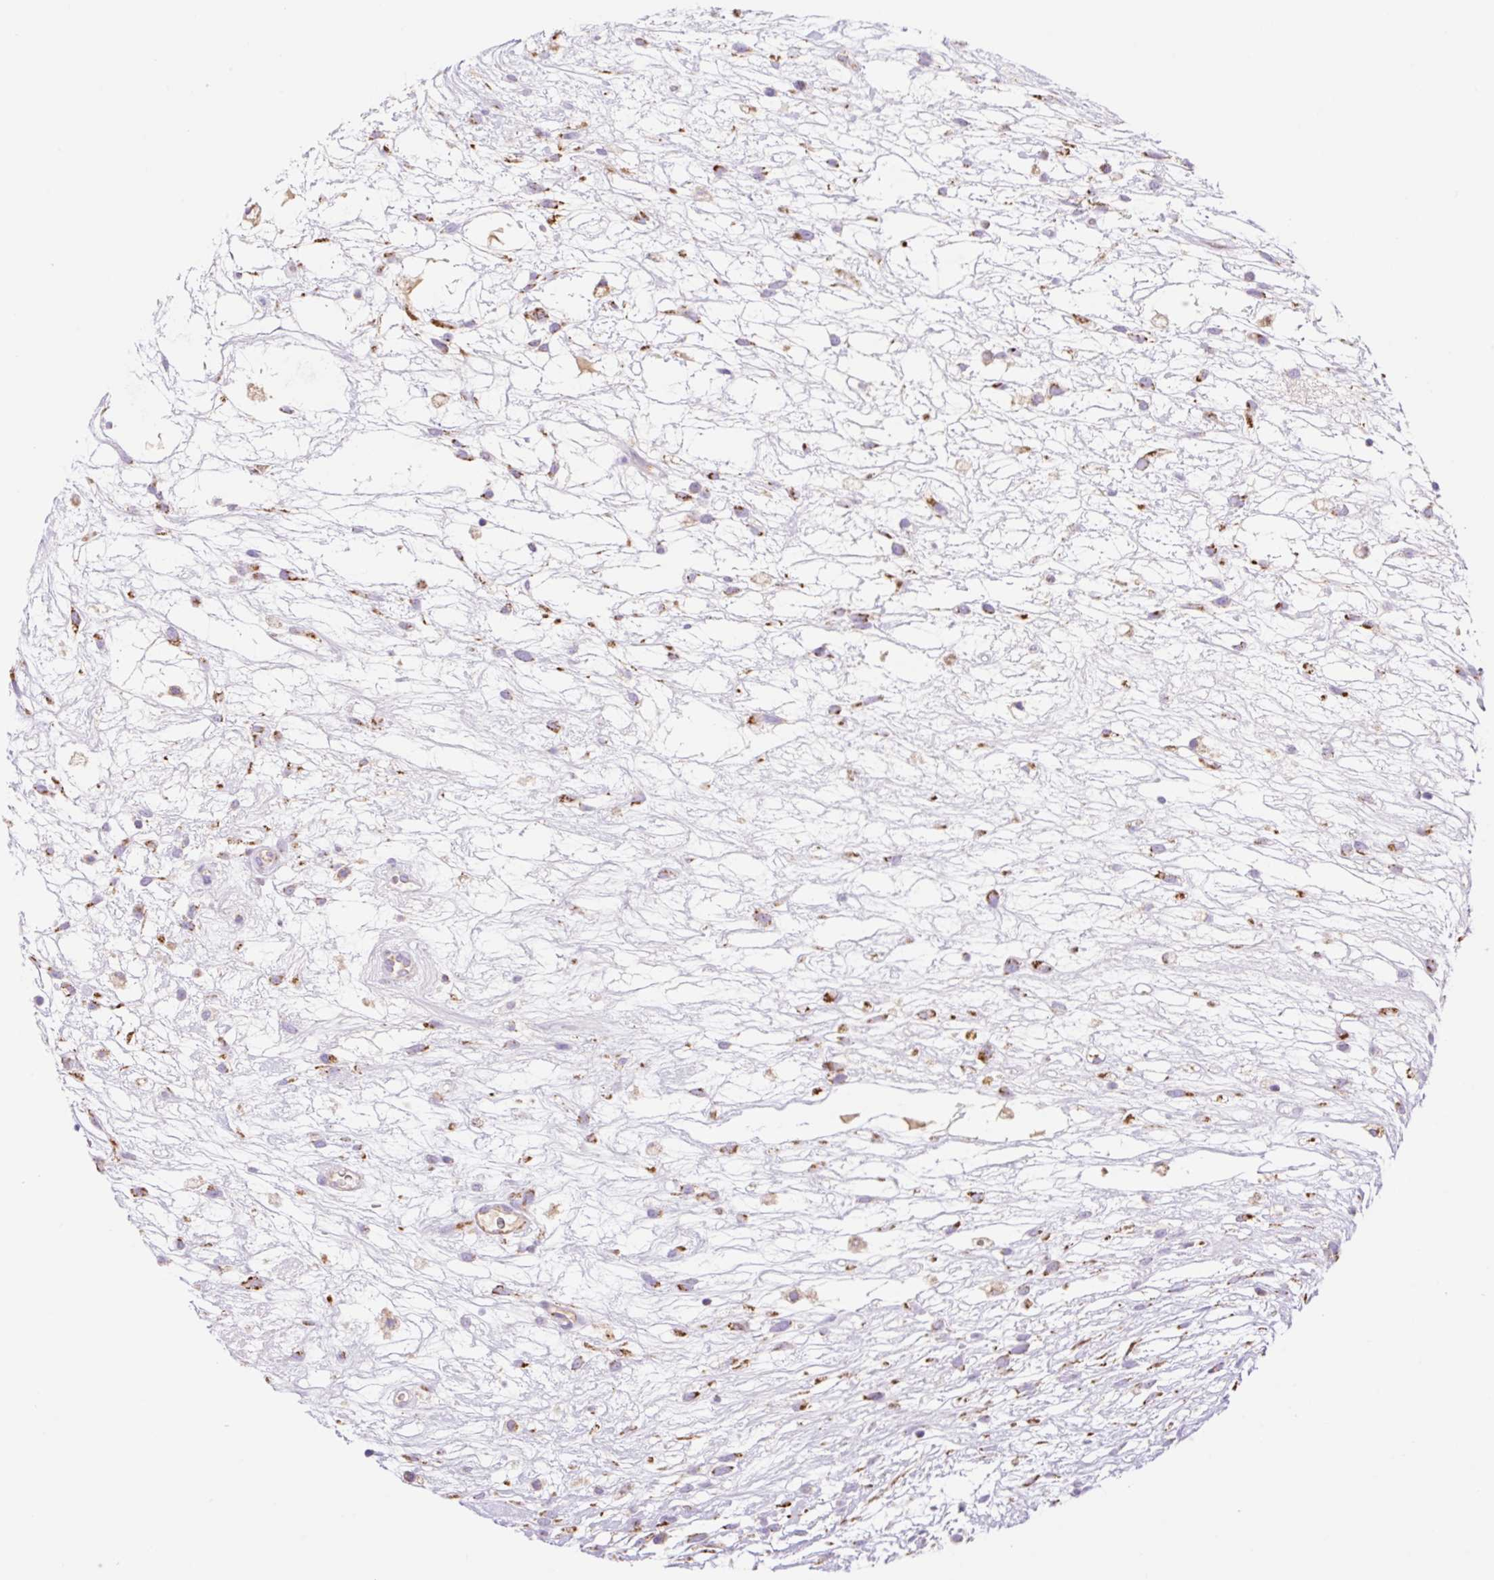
{"staining": {"intensity": "moderate", "quantity": "25%-75%", "location": "cytoplasmic/membranous"}, "tissue": "testis cancer", "cell_type": "Tumor cells", "image_type": "cancer", "snomed": [{"axis": "morphology", "description": "Carcinoma, Embryonal, NOS"}, {"axis": "topography", "description": "Testis"}], "caption": "This photomicrograph exhibits immunohistochemistry staining of embryonal carcinoma (testis), with medium moderate cytoplasmic/membranous positivity in approximately 25%-75% of tumor cells.", "gene": "ETNK2", "patient": {"sex": "male", "age": 32}}